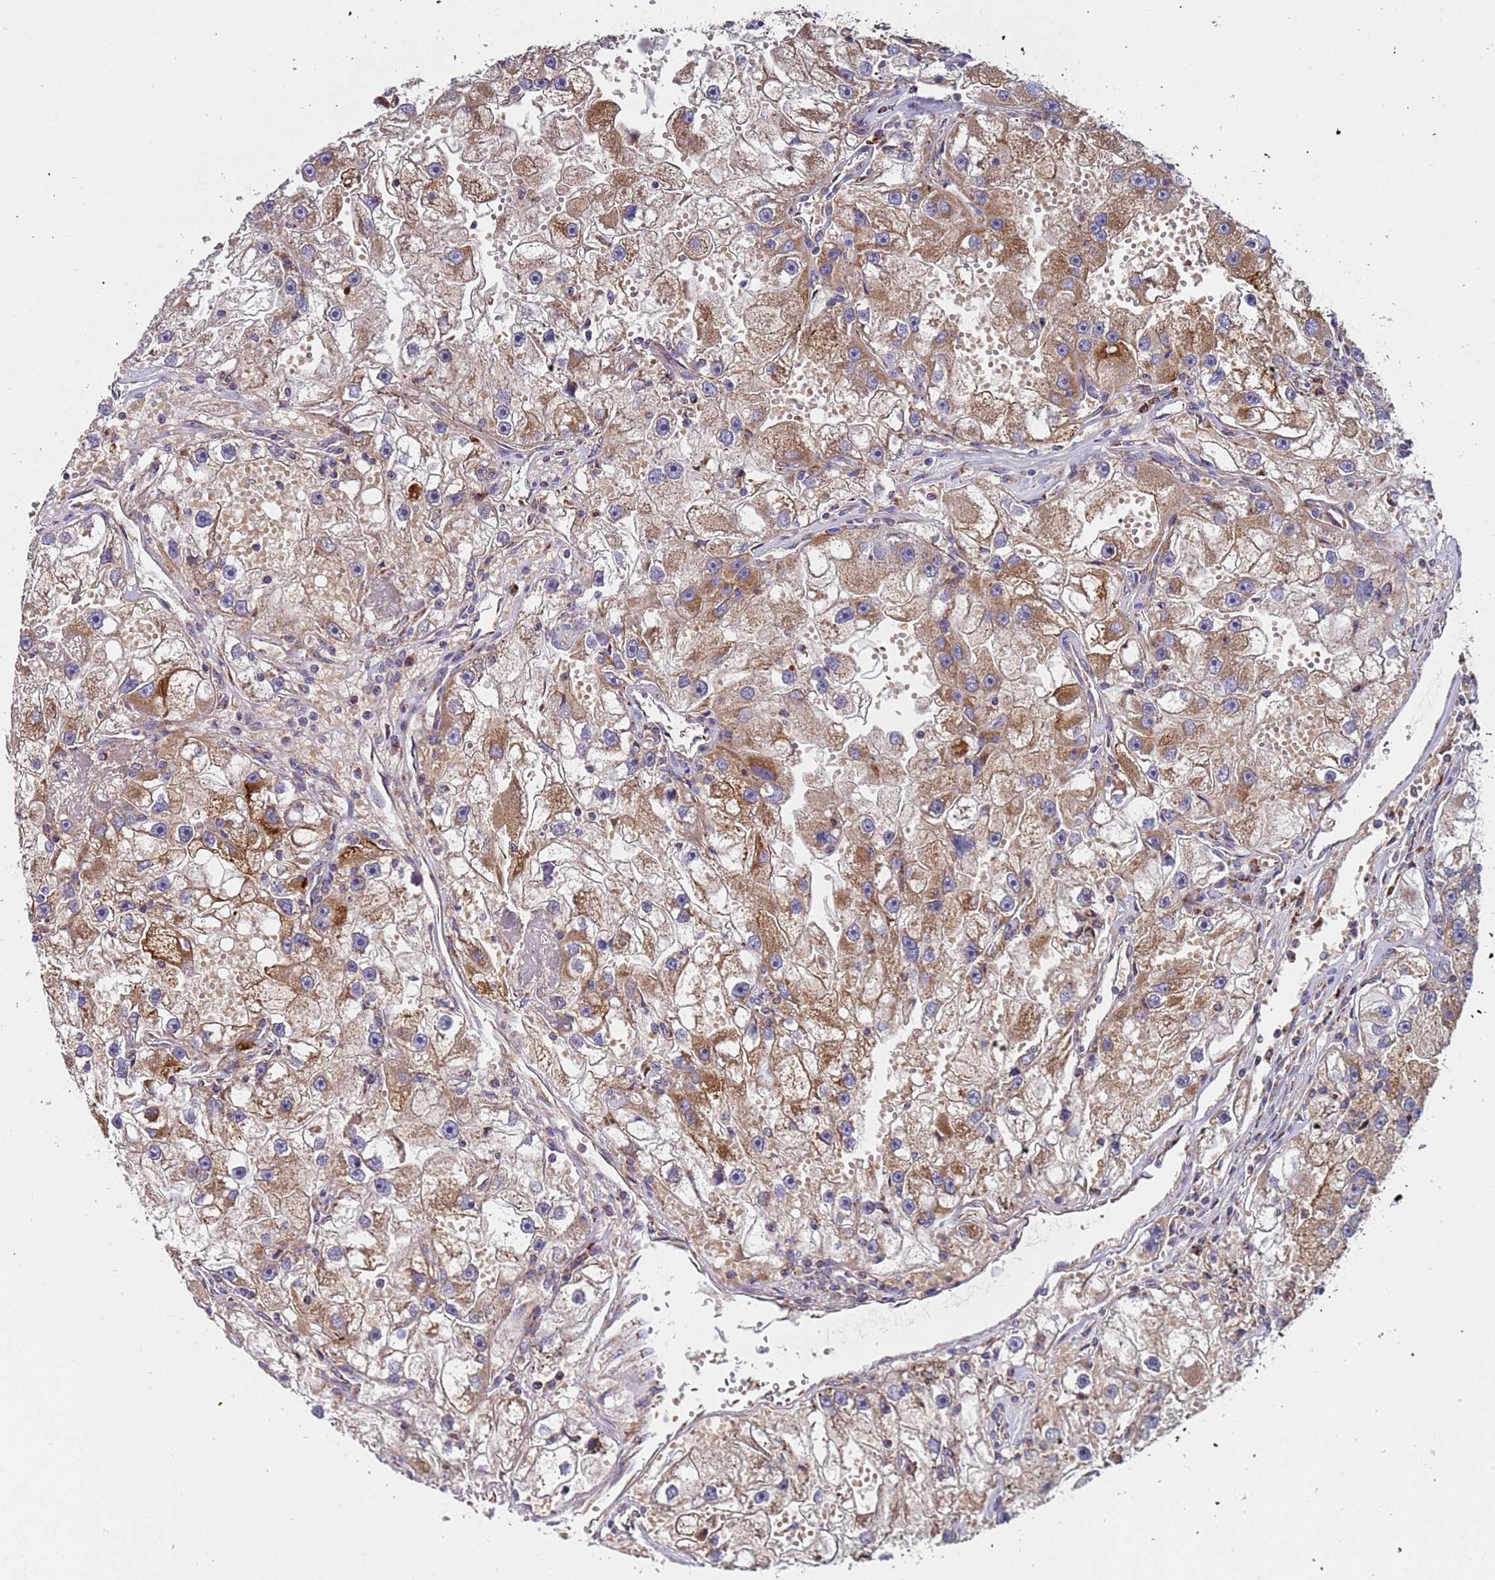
{"staining": {"intensity": "moderate", "quantity": ">75%", "location": "cytoplasmic/membranous"}, "tissue": "renal cancer", "cell_type": "Tumor cells", "image_type": "cancer", "snomed": [{"axis": "morphology", "description": "Adenocarcinoma, NOS"}, {"axis": "topography", "description": "Kidney"}], "caption": "The histopathology image reveals immunohistochemical staining of renal cancer. There is moderate cytoplasmic/membranous positivity is present in about >75% of tumor cells. (IHC, brightfield microscopy, high magnification).", "gene": "TMEM126A", "patient": {"sex": "male", "age": 63}}